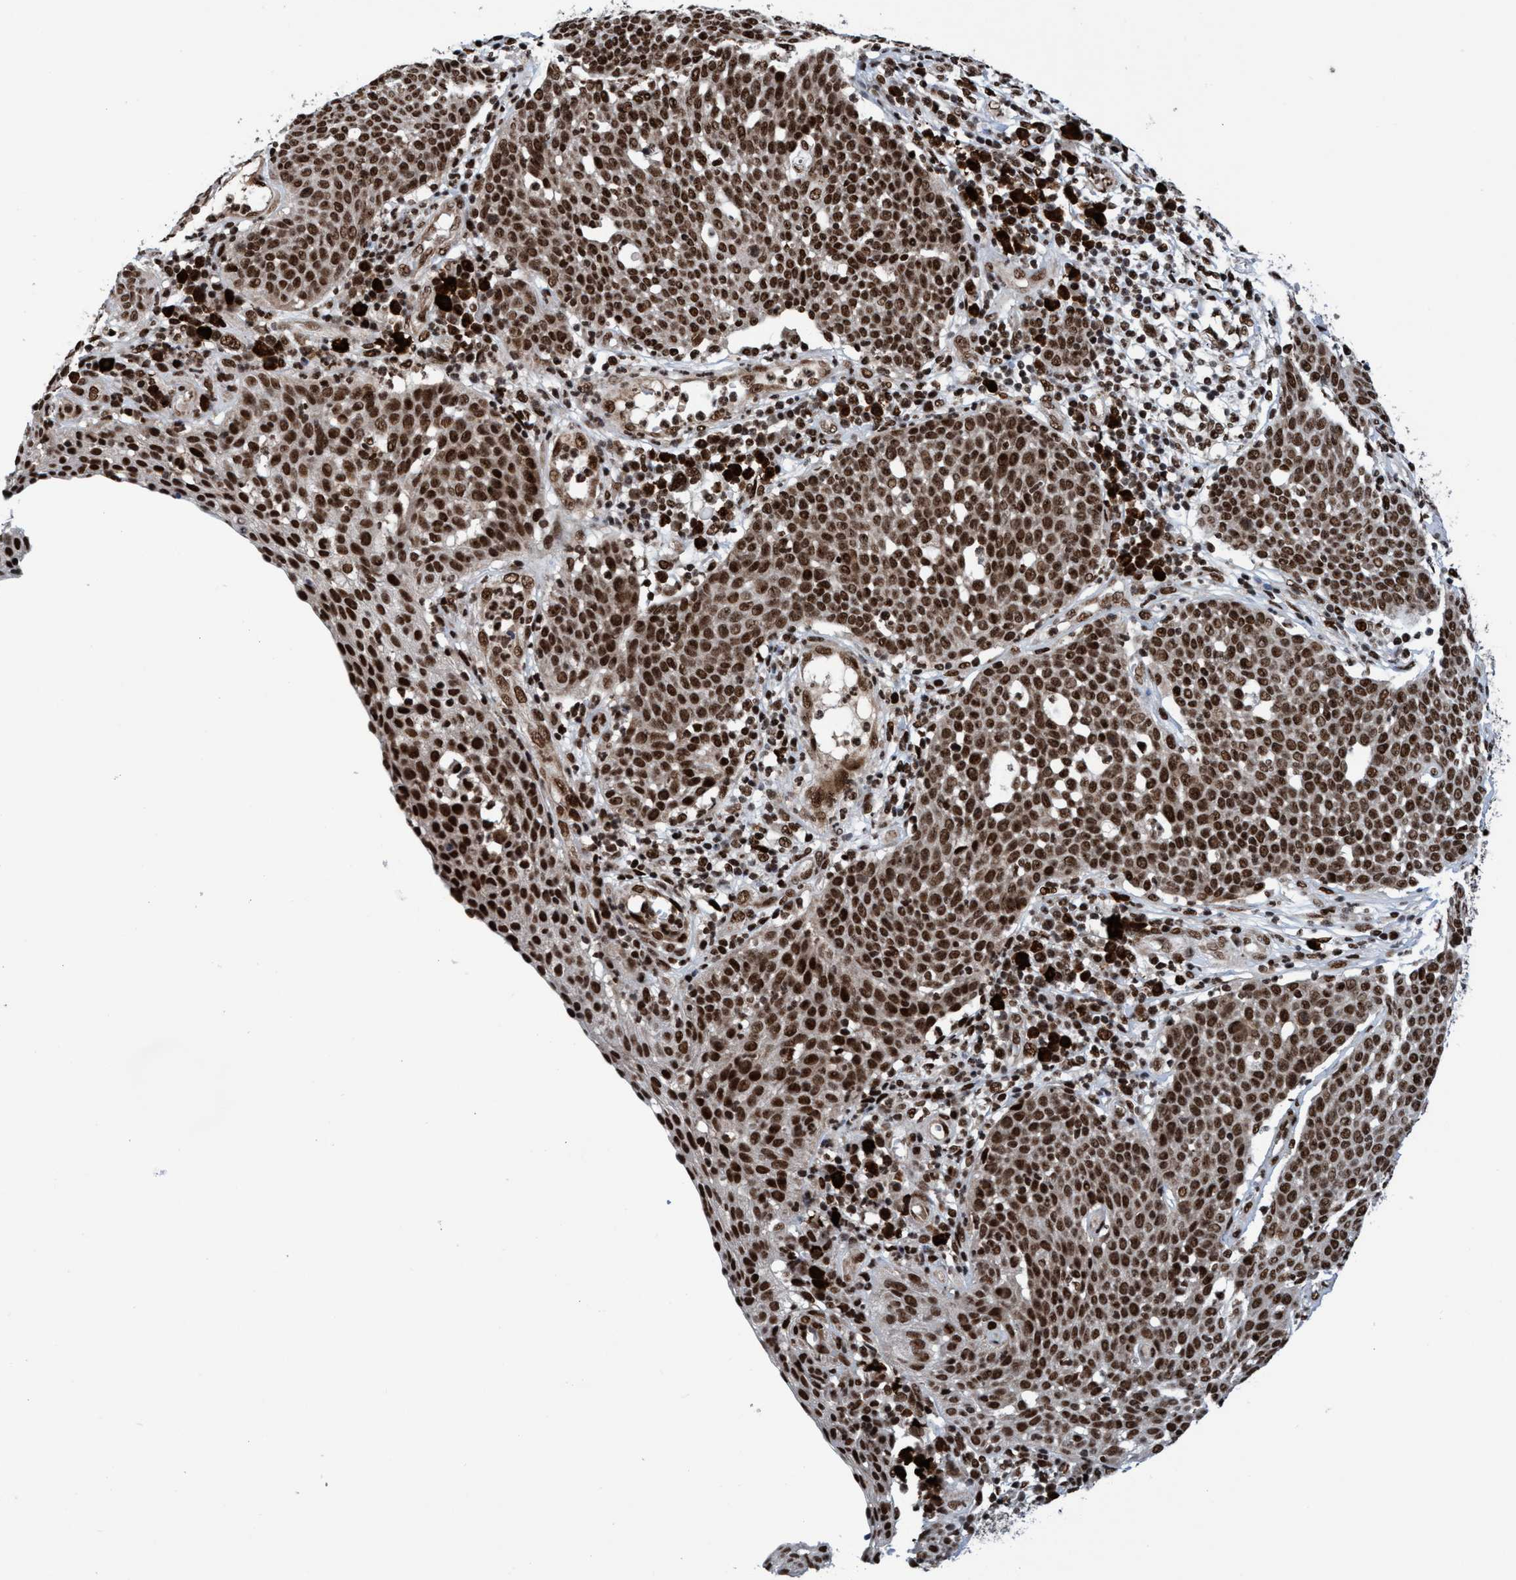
{"staining": {"intensity": "strong", "quantity": ">75%", "location": "cytoplasmic/membranous,nuclear"}, "tissue": "cervical cancer", "cell_type": "Tumor cells", "image_type": "cancer", "snomed": [{"axis": "morphology", "description": "Squamous cell carcinoma, NOS"}, {"axis": "topography", "description": "Cervix"}], "caption": "This is an image of immunohistochemistry staining of cervical cancer, which shows strong expression in the cytoplasmic/membranous and nuclear of tumor cells.", "gene": "TOPBP1", "patient": {"sex": "female", "age": 34}}